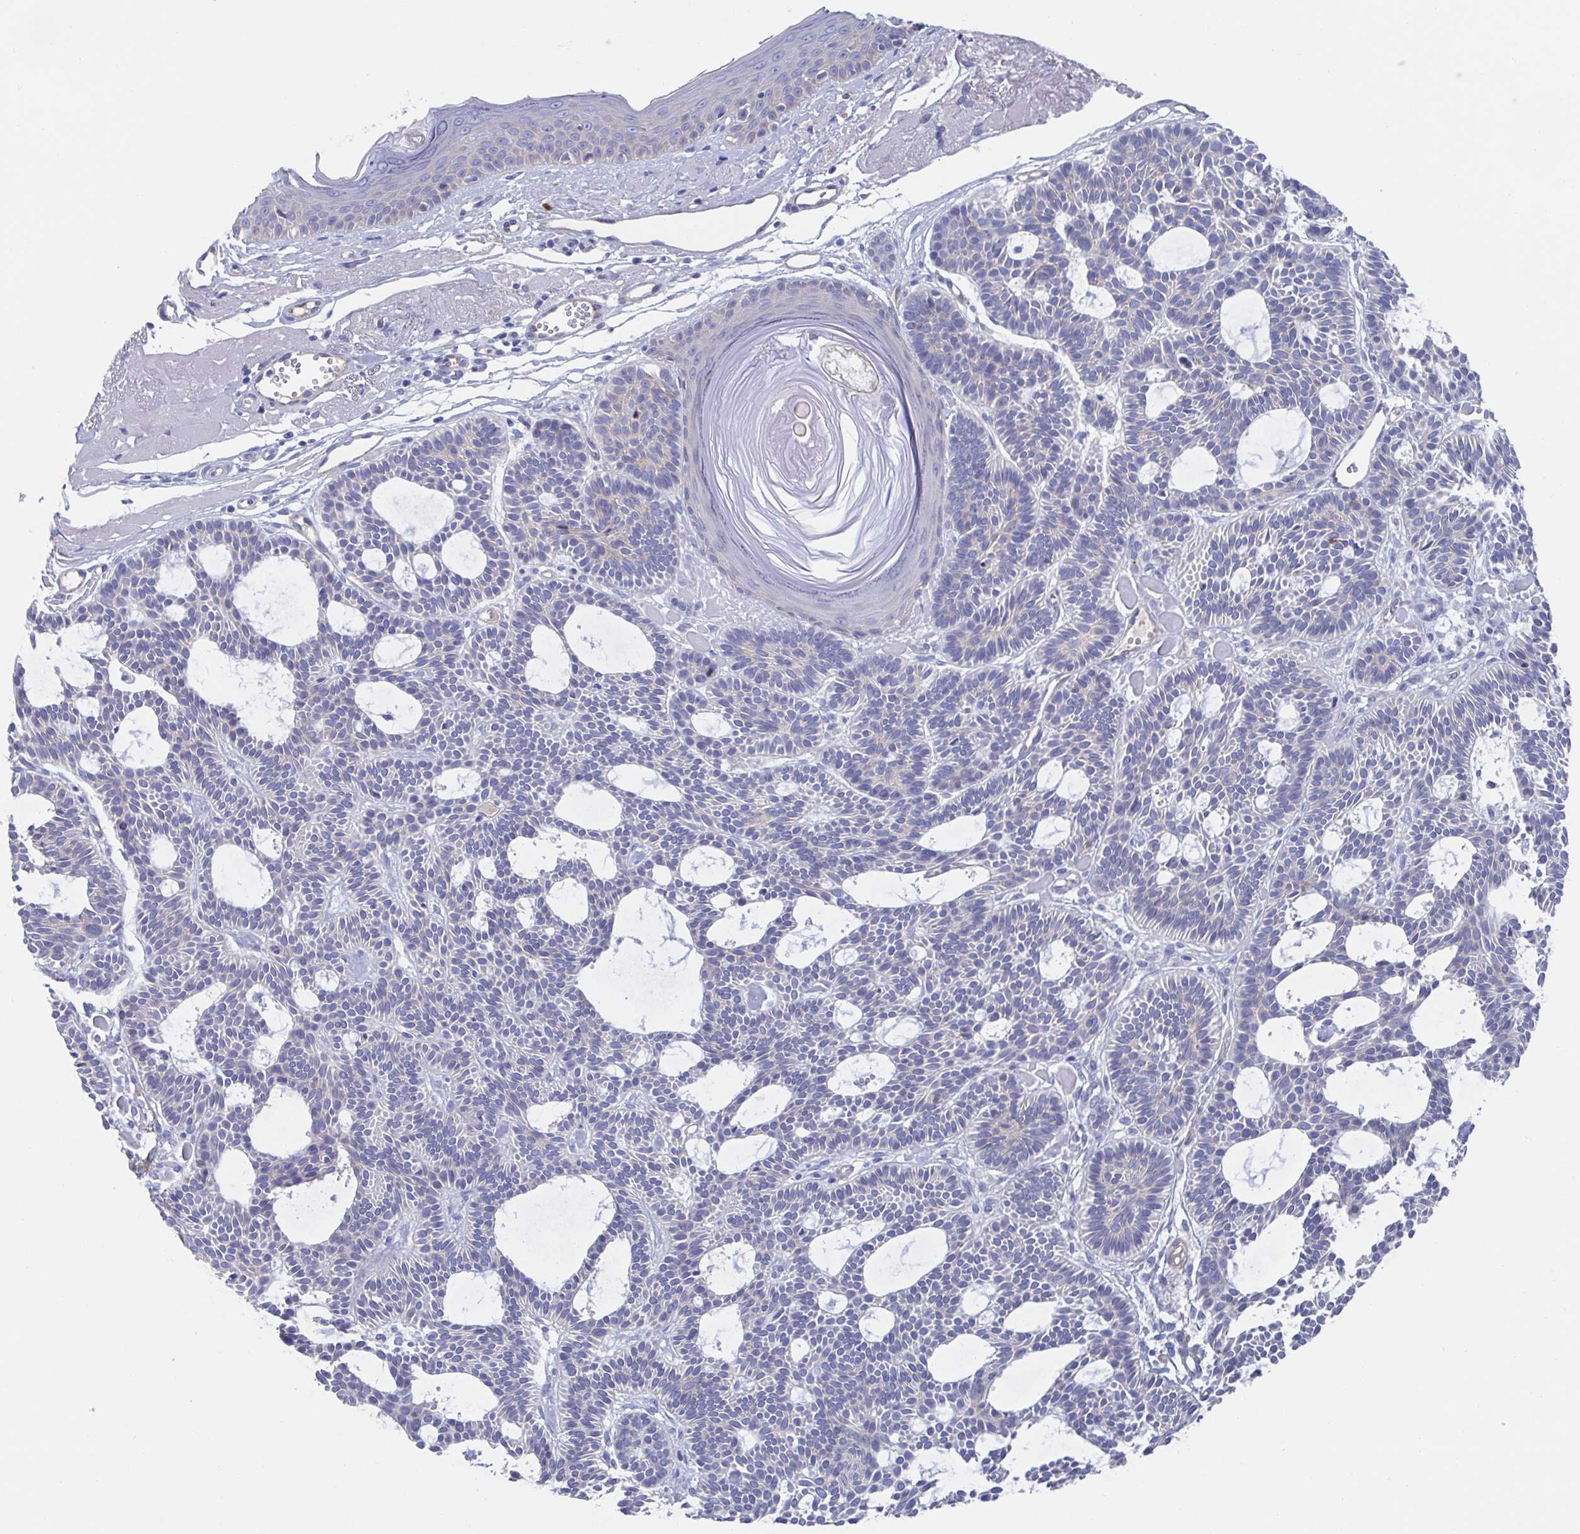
{"staining": {"intensity": "negative", "quantity": "none", "location": "none"}, "tissue": "skin cancer", "cell_type": "Tumor cells", "image_type": "cancer", "snomed": [{"axis": "morphology", "description": "Basal cell carcinoma"}, {"axis": "topography", "description": "Skin"}], "caption": "IHC of human skin cancer reveals no expression in tumor cells.", "gene": "CDH2", "patient": {"sex": "male", "age": 85}}